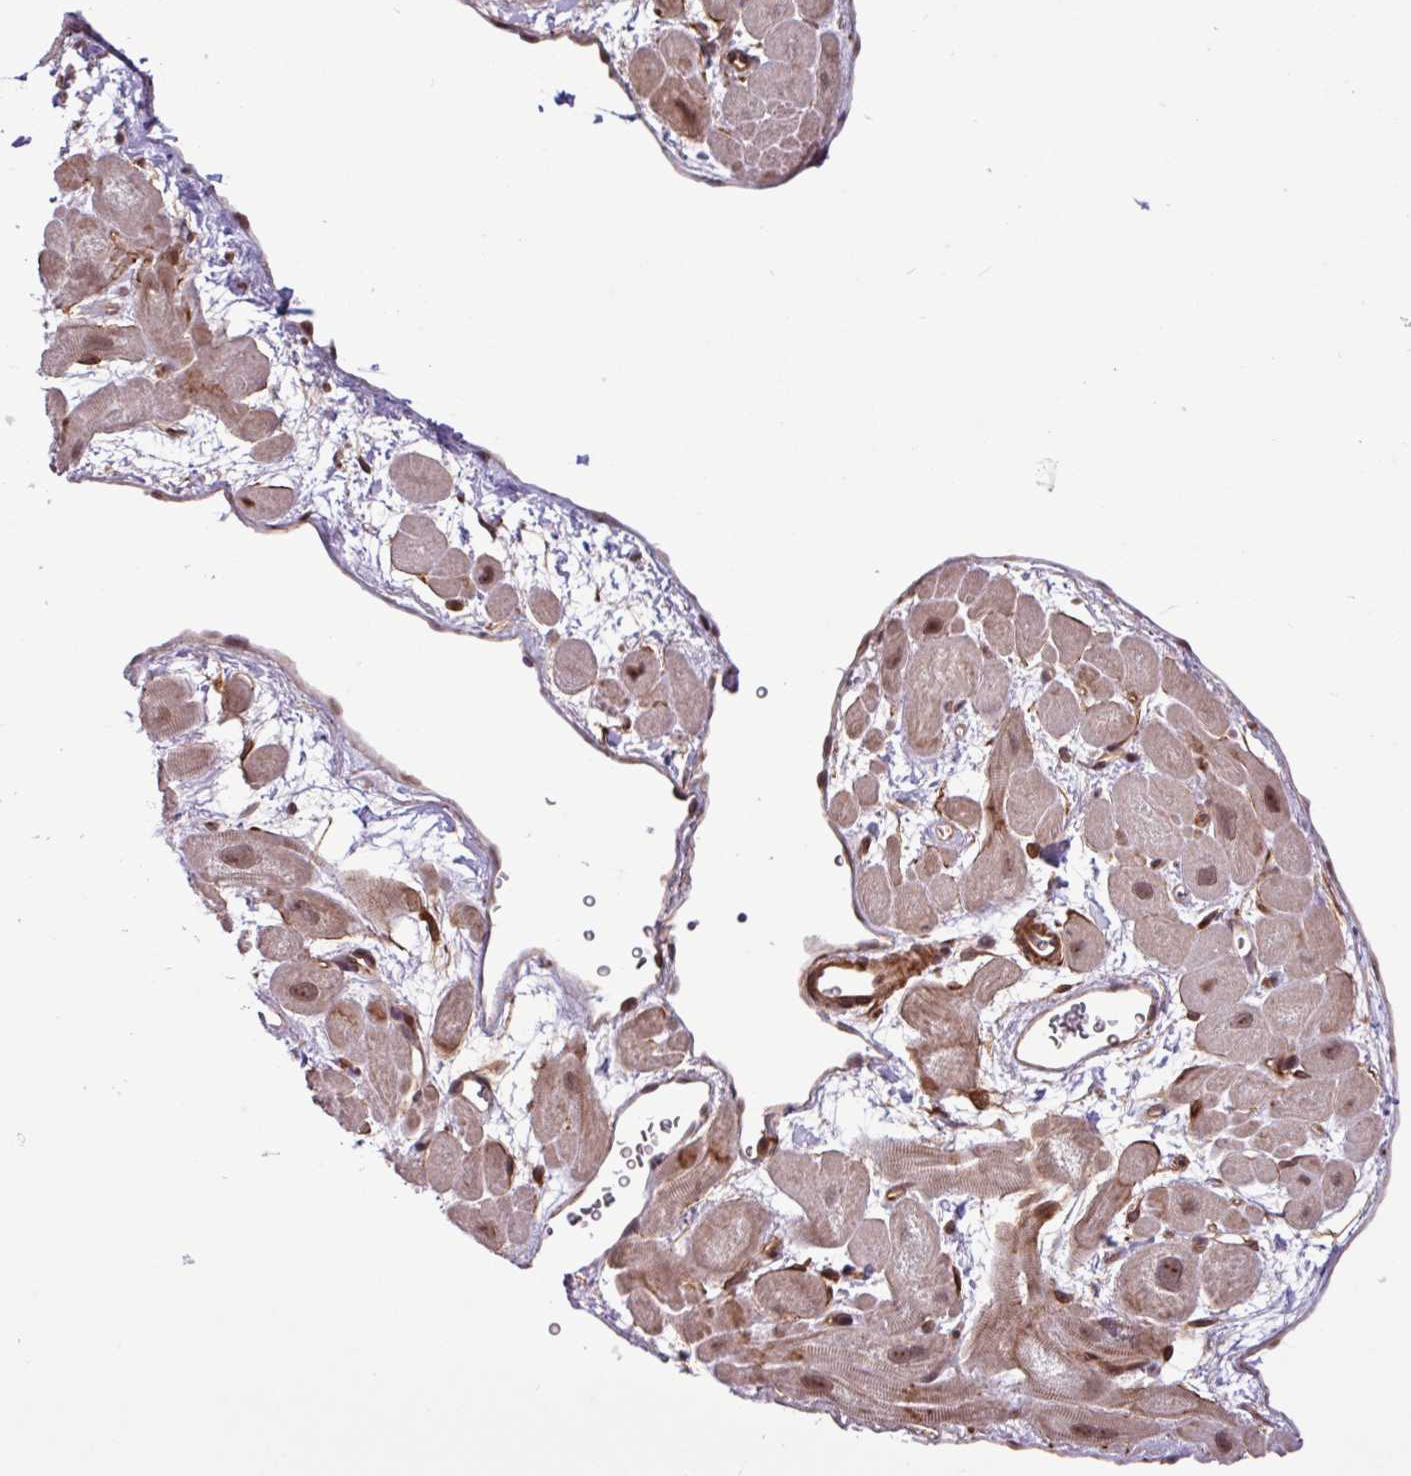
{"staining": {"intensity": "weak", "quantity": "25%-75%", "location": "cytoplasmic/membranous,nuclear"}, "tissue": "heart muscle", "cell_type": "Cardiomyocytes", "image_type": "normal", "snomed": [{"axis": "morphology", "description": "Normal tissue, NOS"}, {"axis": "topography", "description": "Heart"}], "caption": "An image showing weak cytoplasmic/membranous,nuclear positivity in about 25%-75% of cardiomyocytes in normal heart muscle, as visualized by brown immunohistochemical staining.", "gene": "C7orf50", "patient": {"sex": "male", "age": 49}}